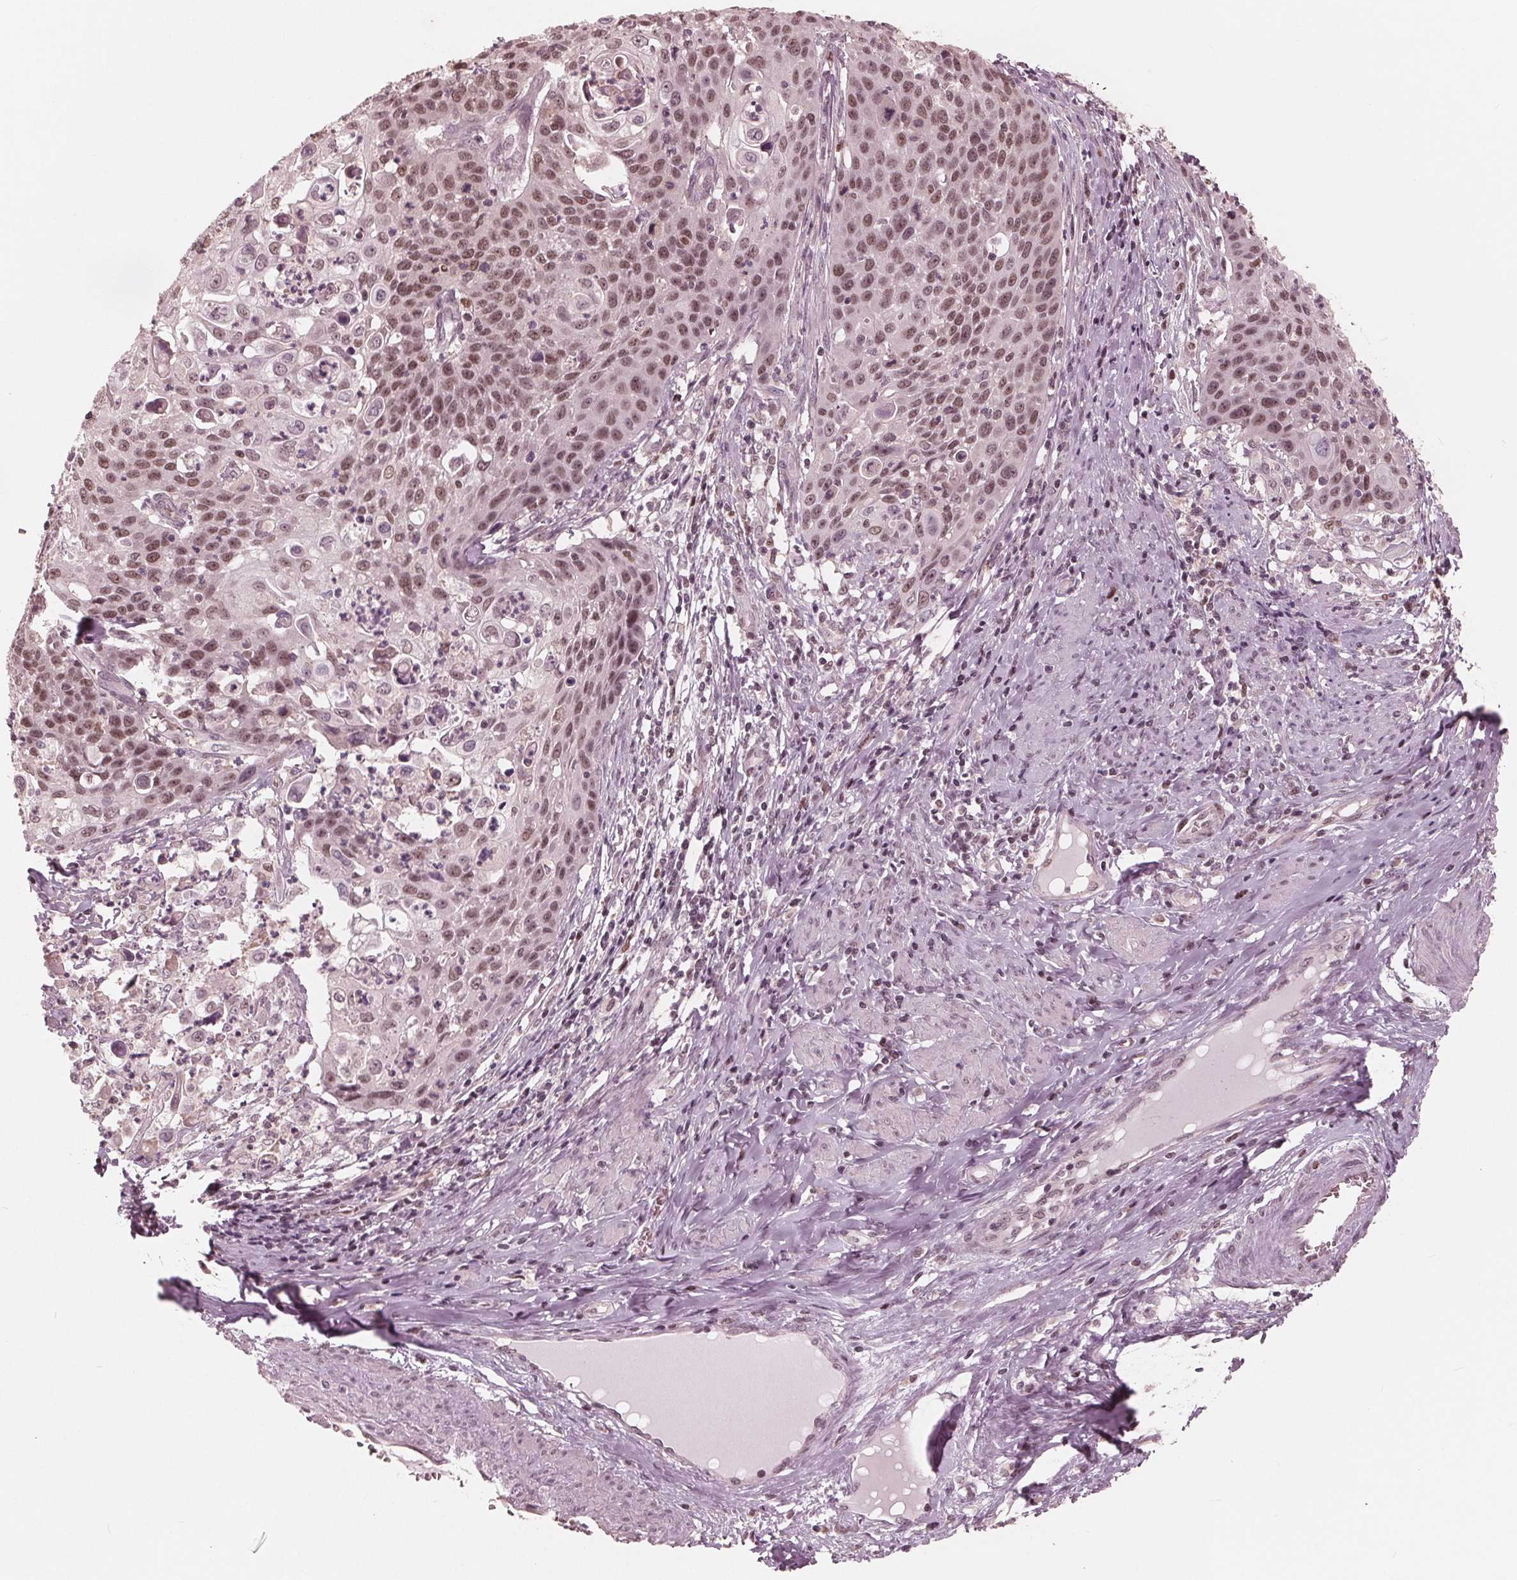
{"staining": {"intensity": "moderate", "quantity": ">75%", "location": "nuclear"}, "tissue": "cervical cancer", "cell_type": "Tumor cells", "image_type": "cancer", "snomed": [{"axis": "morphology", "description": "Squamous cell carcinoma, NOS"}, {"axis": "topography", "description": "Cervix"}], "caption": "Protein expression analysis of human cervical cancer (squamous cell carcinoma) reveals moderate nuclear staining in approximately >75% of tumor cells.", "gene": "HIRIP3", "patient": {"sex": "female", "age": 65}}